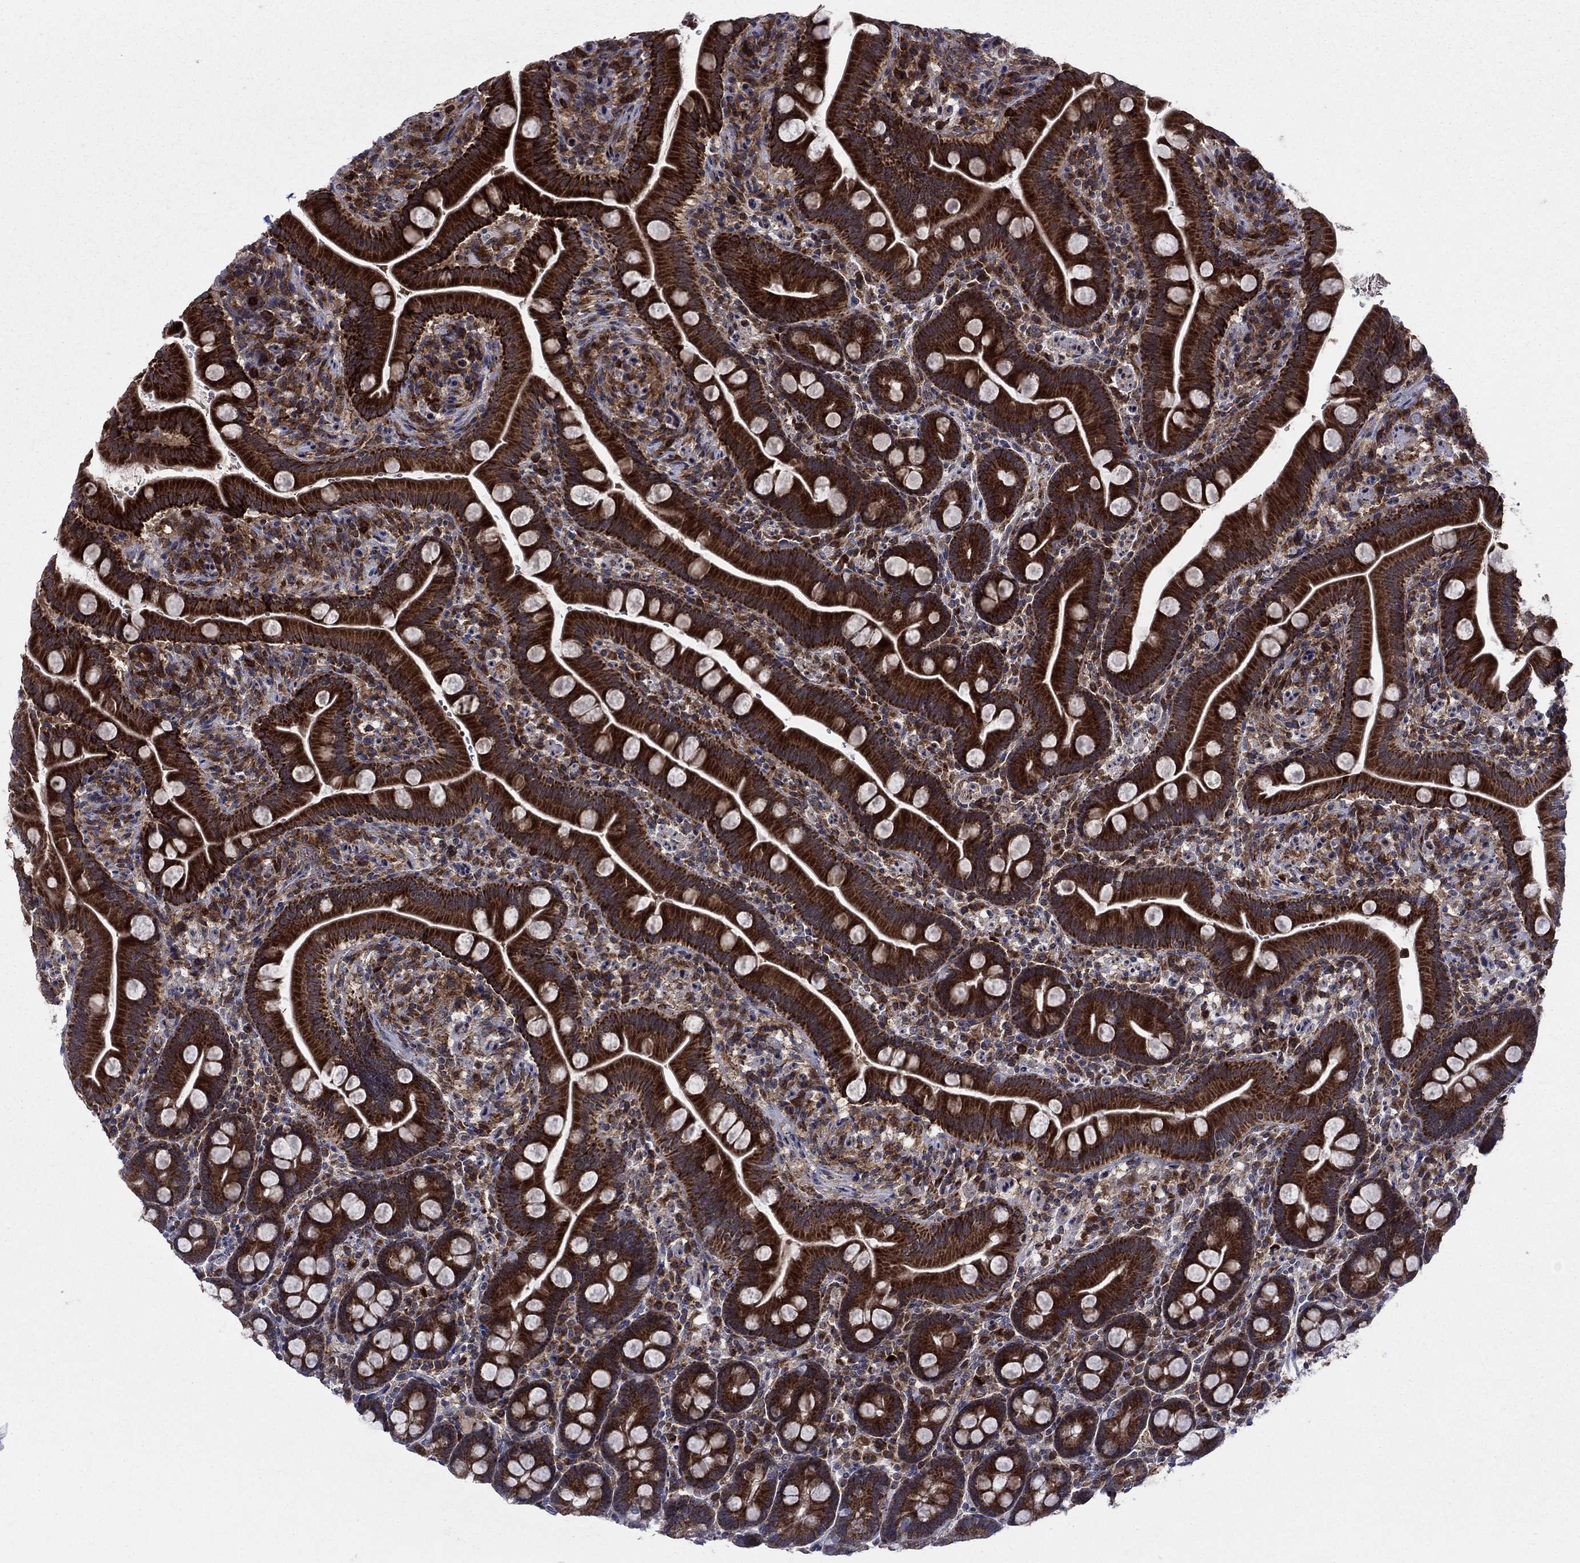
{"staining": {"intensity": "strong", "quantity": ">75%", "location": "cytoplasmic/membranous"}, "tissue": "small intestine", "cell_type": "Glandular cells", "image_type": "normal", "snomed": [{"axis": "morphology", "description": "Normal tissue, NOS"}, {"axis": "topography", "description": "Small intestine"}], "caption": "Protein staining by immunohistochemistry demonstrates strong cytoplasmic/membranous staining in approximately >75% of glandular cells in benign small intestine. (DAB IHC, brown staining for protein, blue staining for nuclei).", "gene": "RNF19B", "patient": {"sex": "female", "age": 44}}